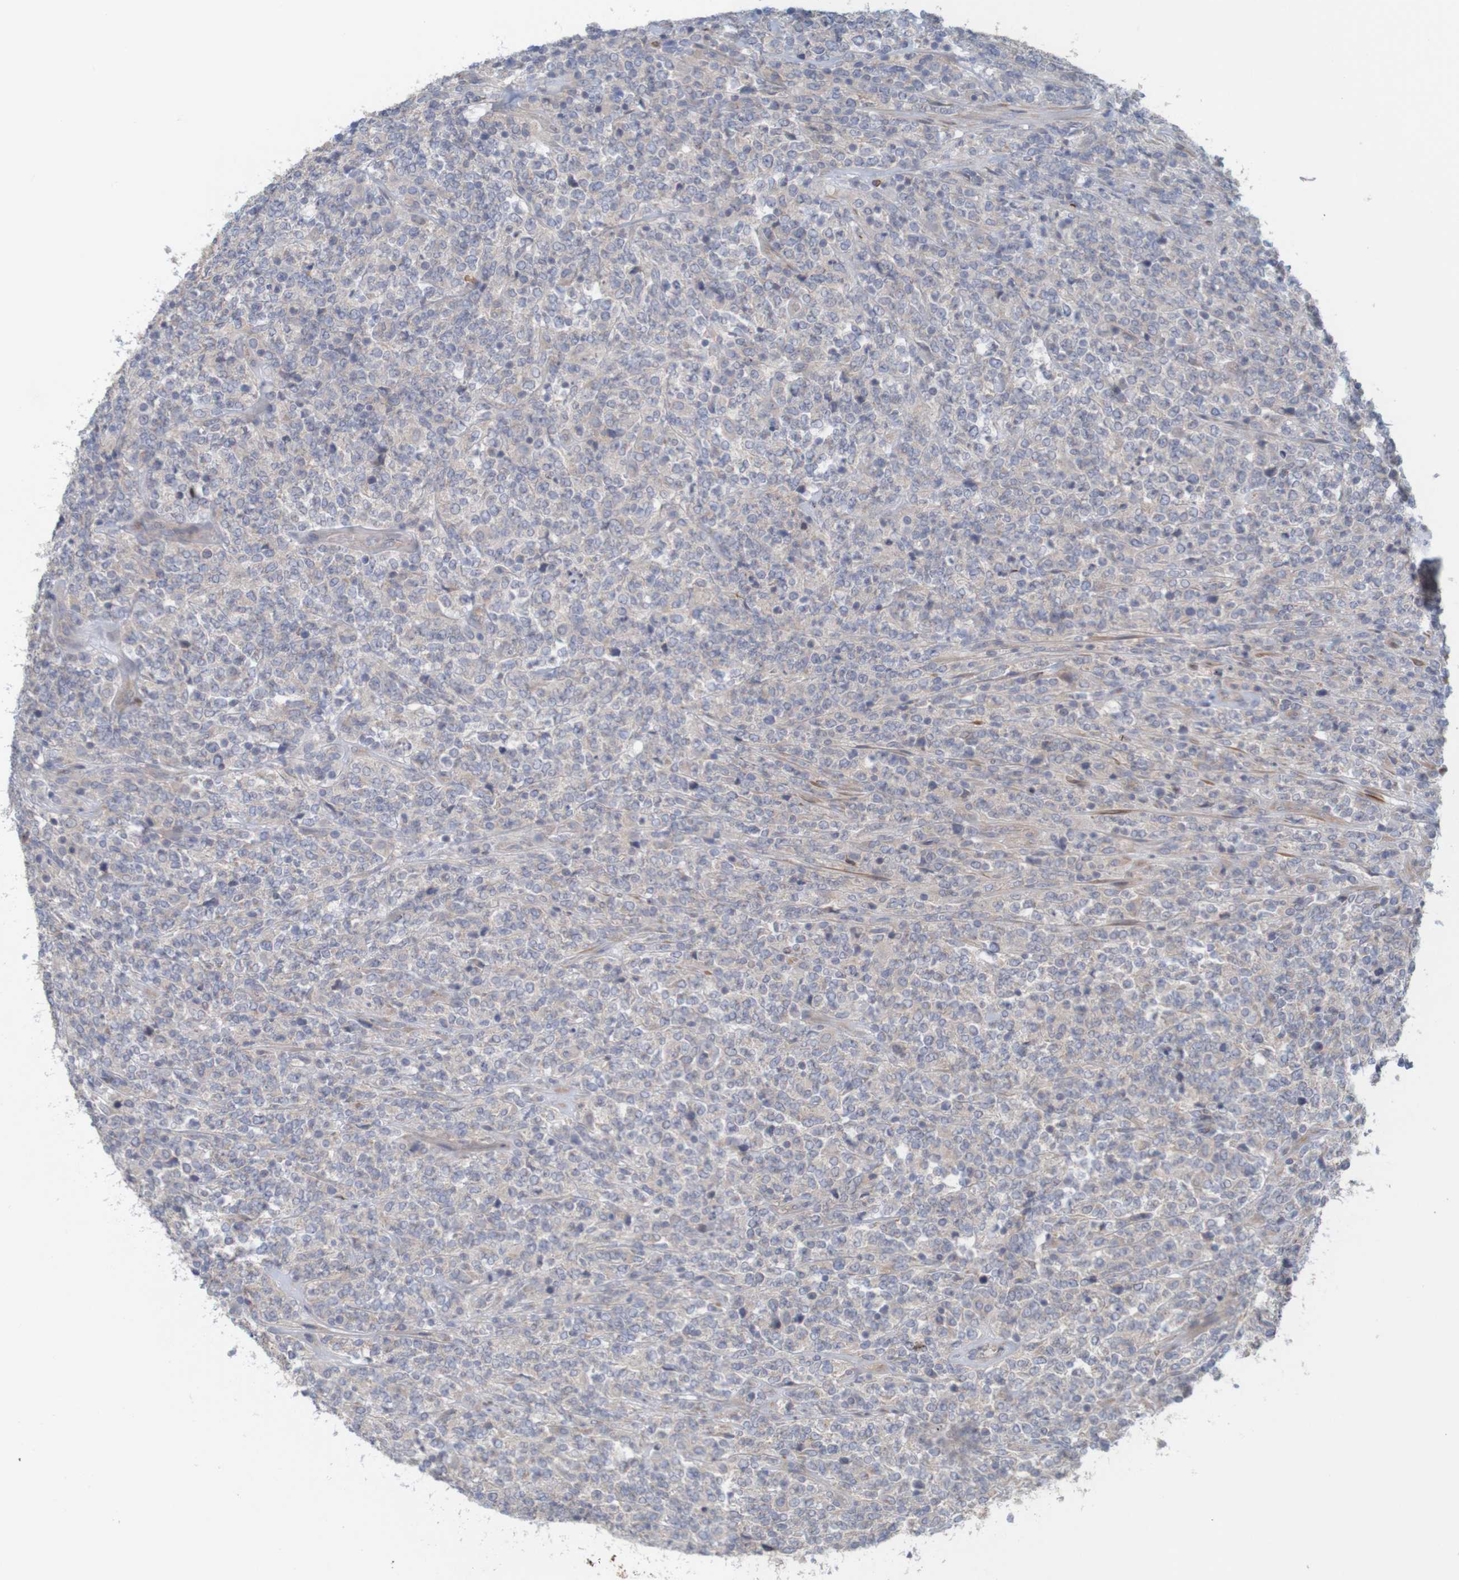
{"staining": {"intensity": "negative", "quantity": "none", "location": "none"}, "tissue": "lymphoma", "cell_type": "Tumor cells", "image_type": "cancer", "snomed": [{"axis": "morphology", "description": "Malignant lymphoma, non-Hodgkin's type, High grade"}, {"axis": "topography", "description": "Soft tissue"}], "caption": "Human malignant lymphoma, non-Hodgkin's type (high-grade) stained for a protein using immunohistochemistry (IHC) reveals no expression in tumor cells.", "gene": "KRT23", "patient": {"sex": "male", "age": 18}}